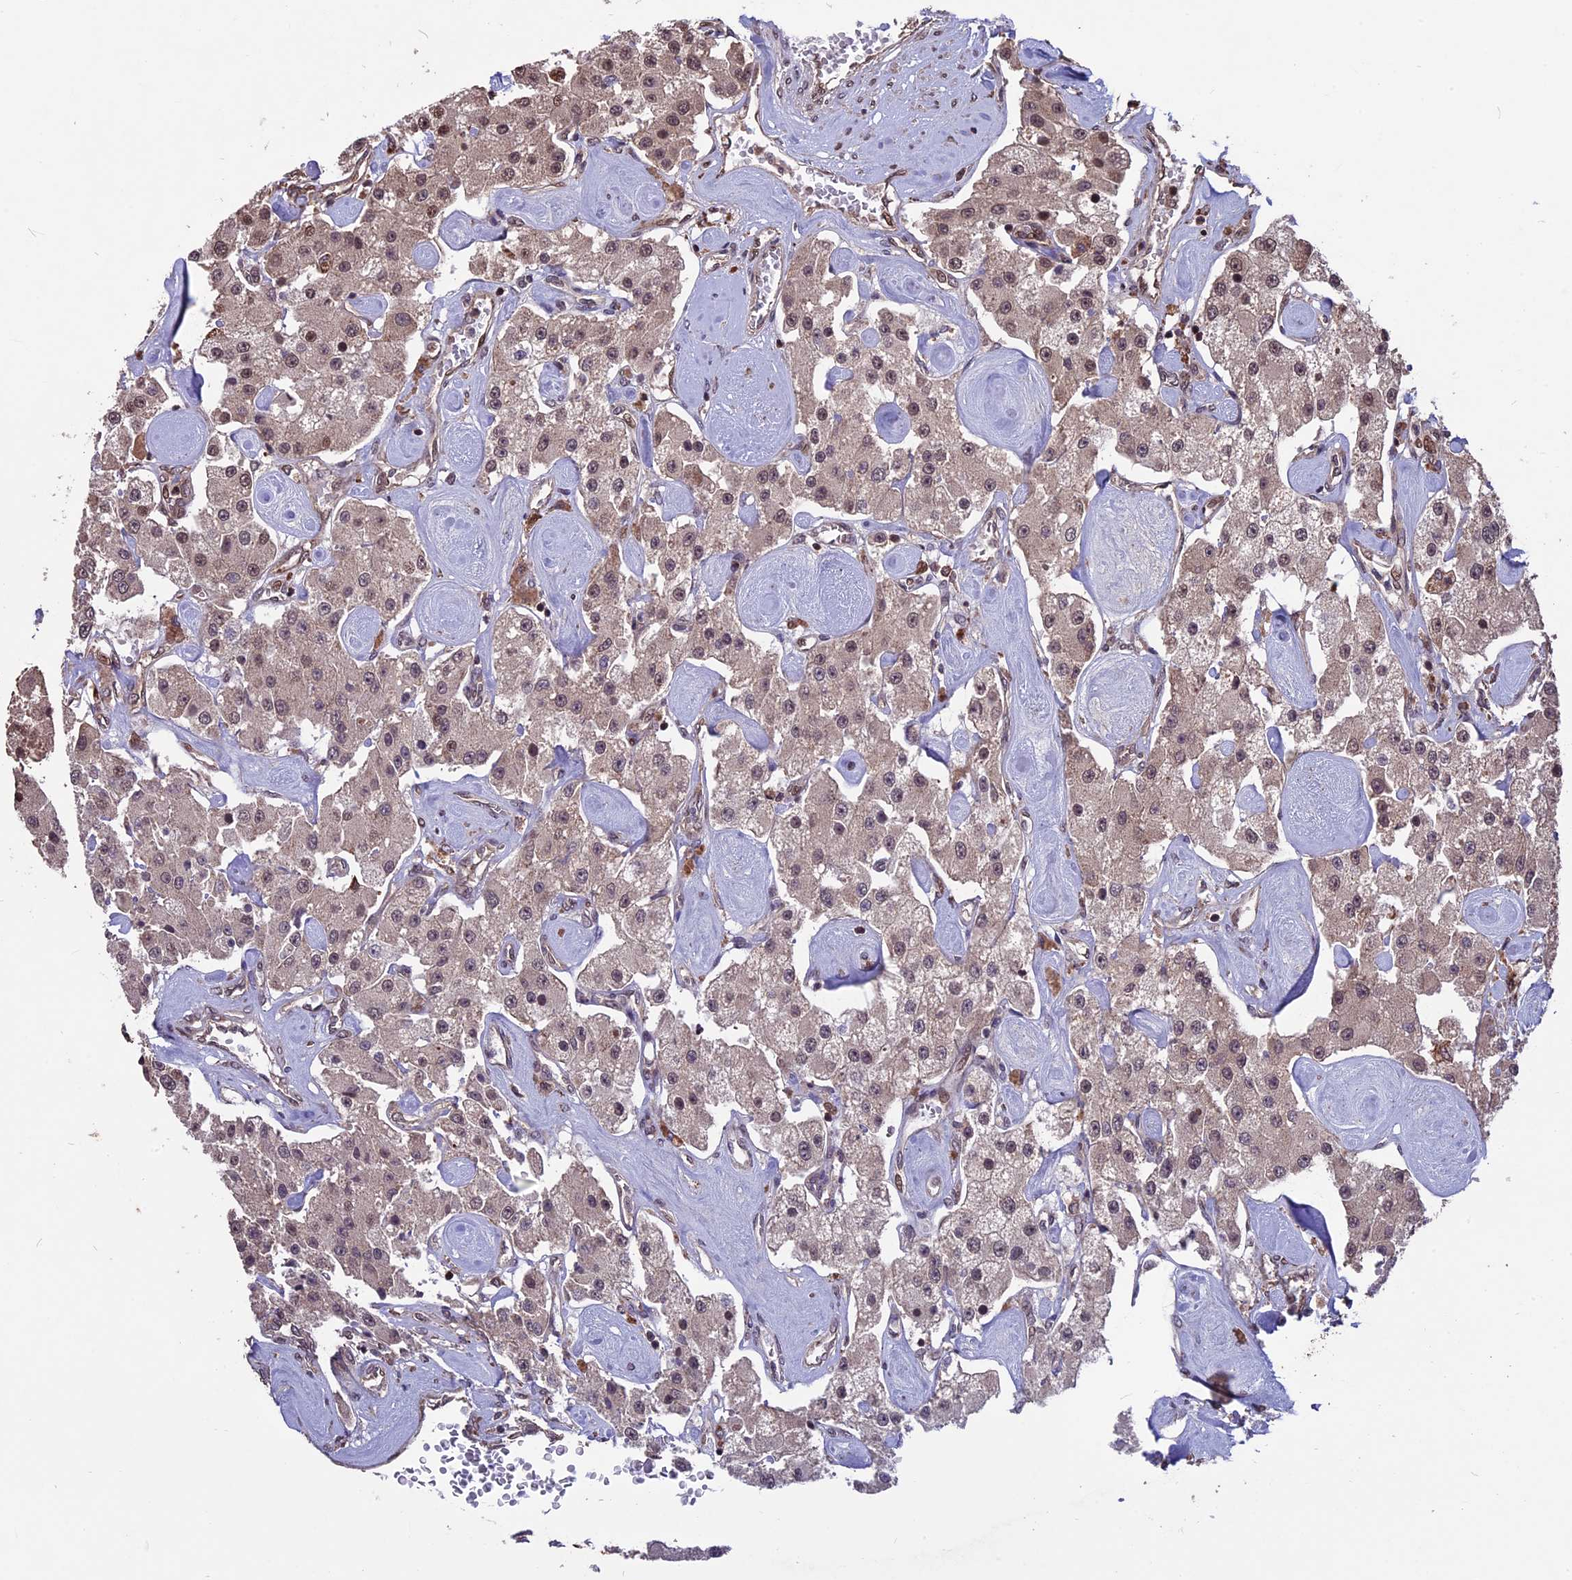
{"staining": {"intensity": "moderate", "quantity": ">75%", "location": "cytoplasmic/membranous,nuclear"}, "tissue": "carcinoid", "cell_type": "Tumor cells", "image_type": "cancer", "snomed": [{"axis": "morphology", "description": "Carcinoid, malignant, NOS"}, {"axis": "topography", "description": "Pancreas"}], "caption": "IHC (DAB) staining of human carcinoid demonstrates moderate cytoplasmic/membranous and nuclear protein expression in approximately >75% of tumor cells.", "gene": "ZNF598", "patient": {"sex": "male", "age": 41}}